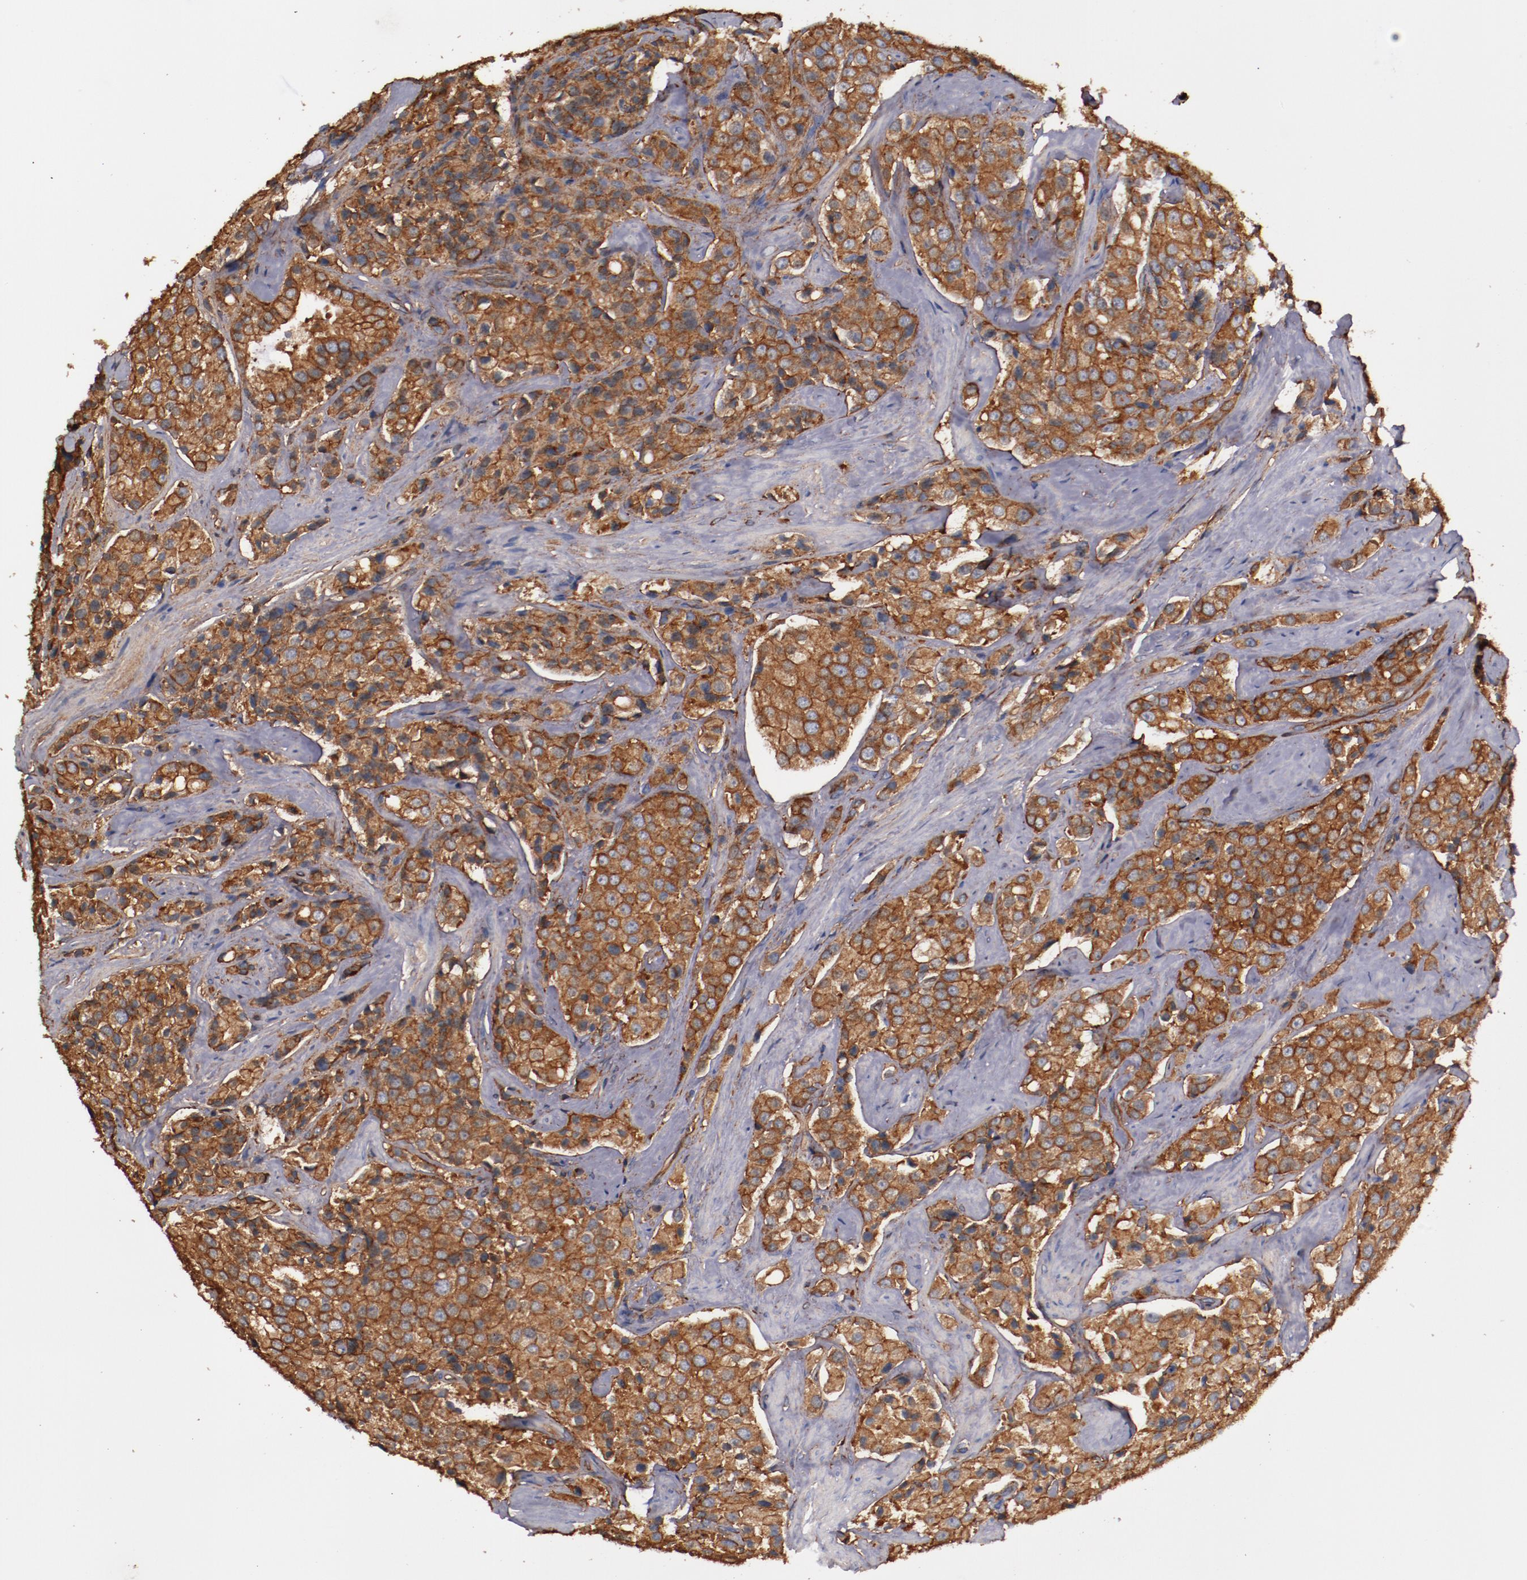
{"staining": {"intensity": "strong", "quantity": ">75%", "location": "cytoplasmic/membranous"}, "tissue": "prostate cancer", "cell_type": "Tumor cells", "image_type": "cancer", "snomed": [{"axis": "morphology", "description": "Adenocarcinoma, Medium grade"}, {"axis": "topography", "description": "Prostate"}], "caption": "Human prostate cancer stained with a brown dye demonstrates strong cytoplasmic/membranous positive staining in about >75% of tumor cells.", "gene": "TMOD3", "patient": {"sex": "male", "age": 70}}